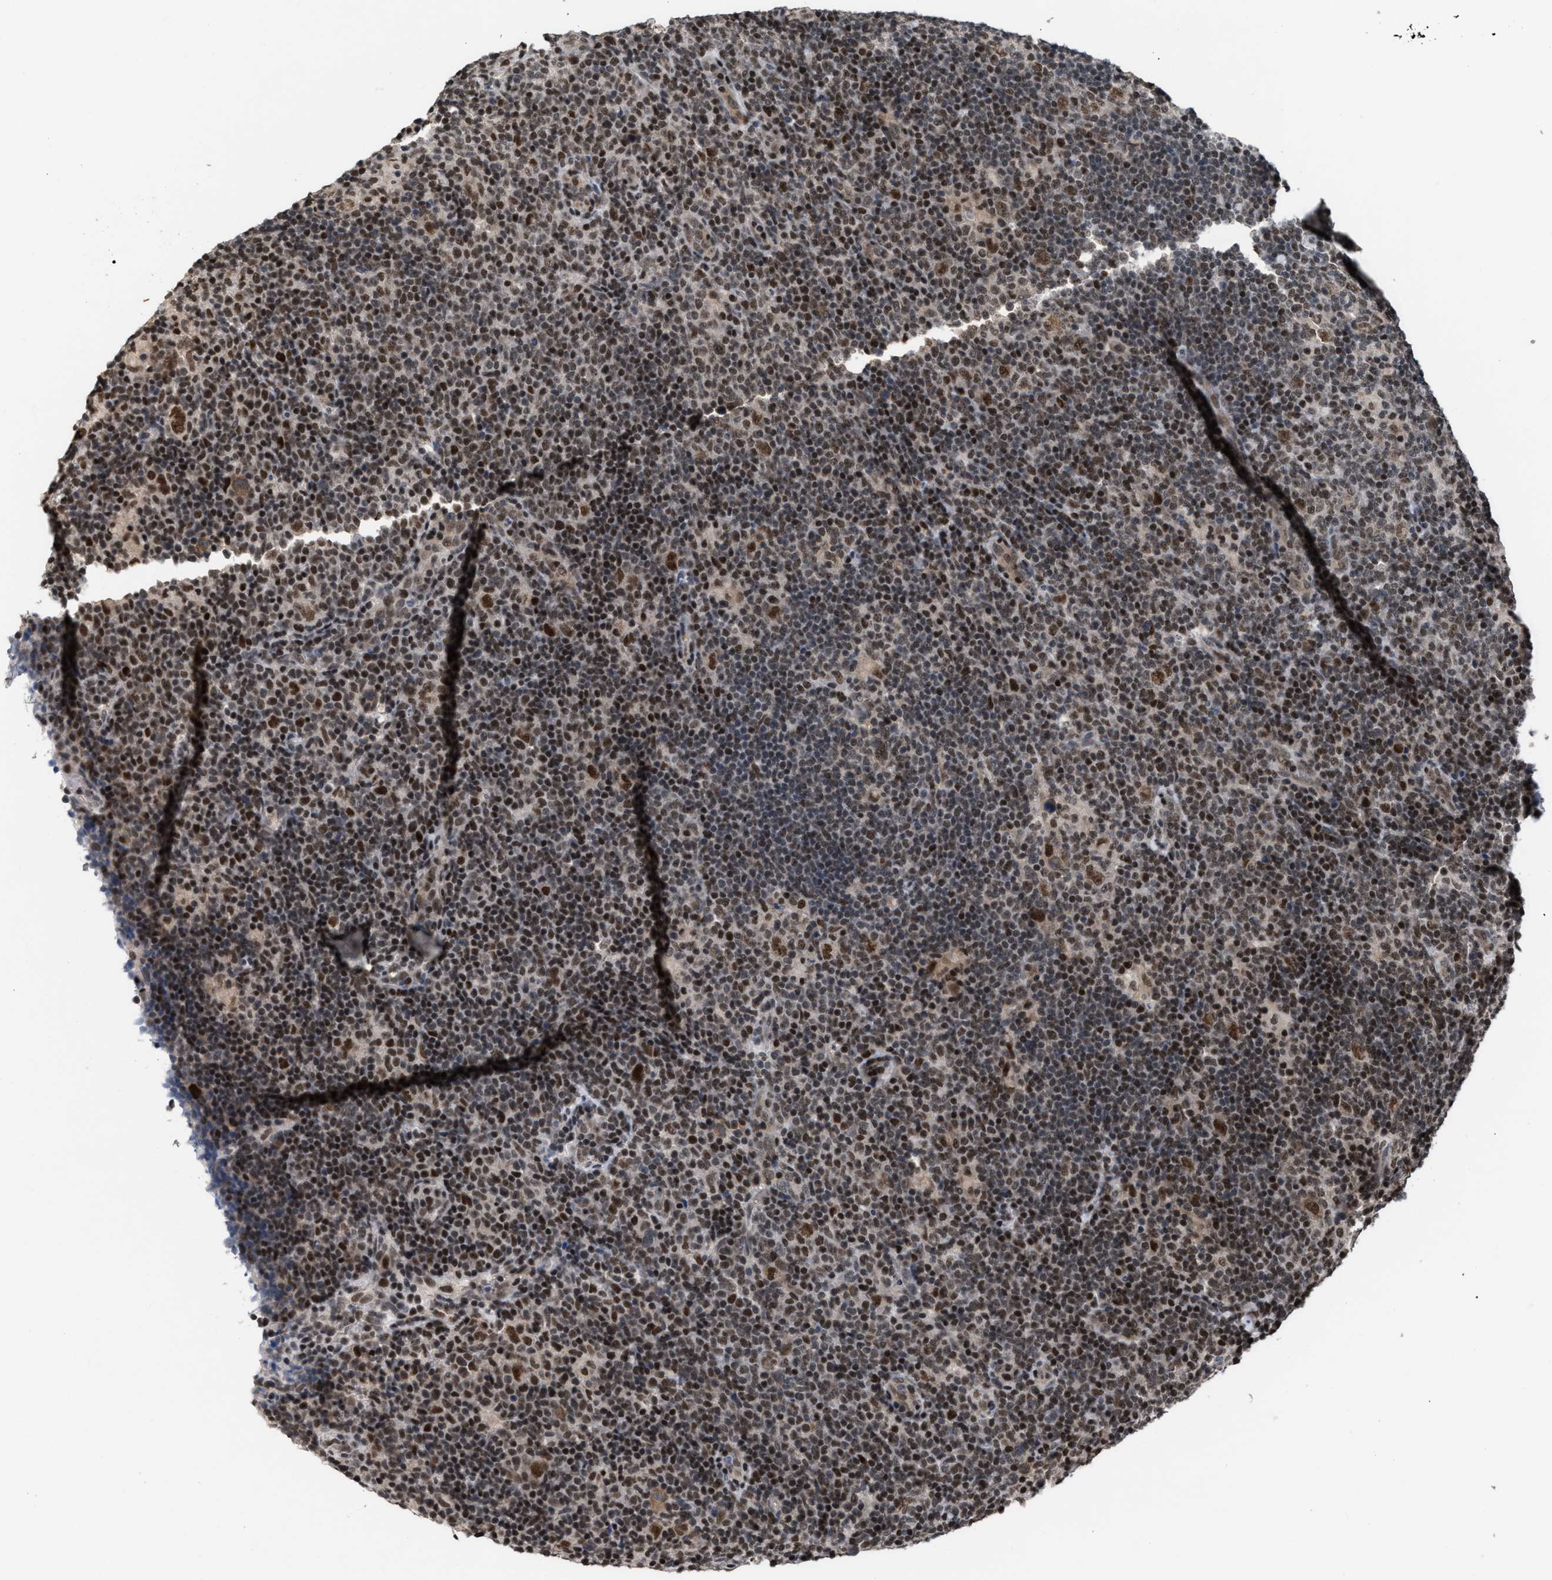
{"staining": {"intensity": "moderate", "quantity": ">75%", "location": "nuclear"}, "tissue": "lymphoma", "cell_type": "Tumor cells", "image_type": "cancer", "snomed": [{"axis": "morphology", "description": "Hodgkin's disease, NOS"}, {"axis": "topography", "description": "Lymph node"}], "caption": "A brown stain highlights moderate nuclear staining of a protein in human lymphoma tumor cells. Immunohistochemistry stains the protein in brown and the nuclei are stained blue.", "gene": "C9orf78", "patient": {"sex": "female", "age": 57}}